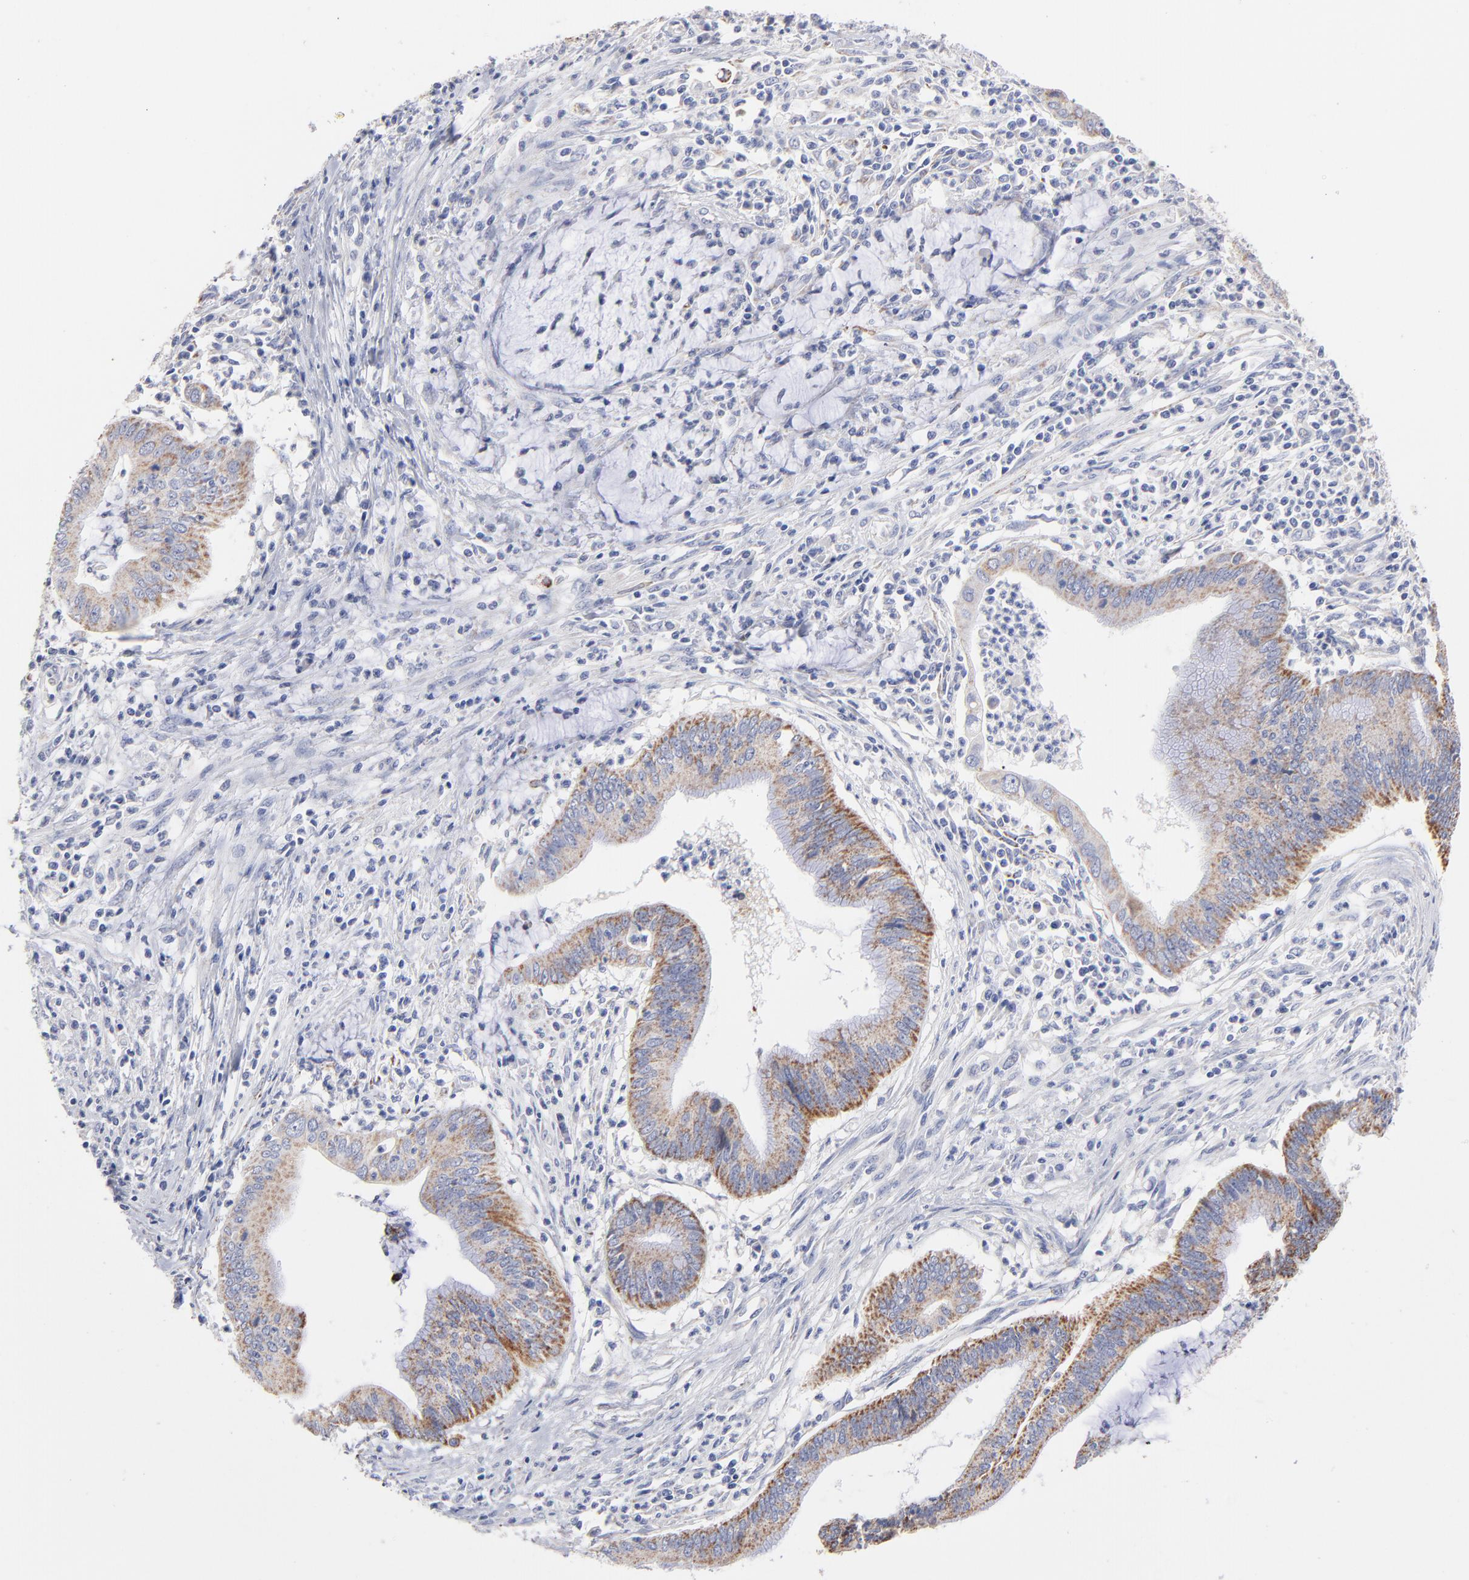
{"staining": {"intensity": "strong", "quantity": ">75%", "location": "cytoplasmic/membranous"}, "tissue": "cervical cancer", "cell_type": "Tumor cells", "image_type": "cancer", "snomed": [{"axis": "morphology", "description": "Adenocarcinoma, NOS"}, {"axis": "topography", "description": "Cervix"}], "caption": "Cervical cancer (adenocarcinoma) stained with DAB IHC reveals high levels of strong cytoplasmic/membranous staining in about >75% of tumor cells. The staining is performed using DAB (3,3'-diaminobenzidine) brown chromogen to label protein expression. The nuclei are counter-stained blue using hematoxylin.", "gene": "TST", "patient": {"sex": "female", "age": 36}}